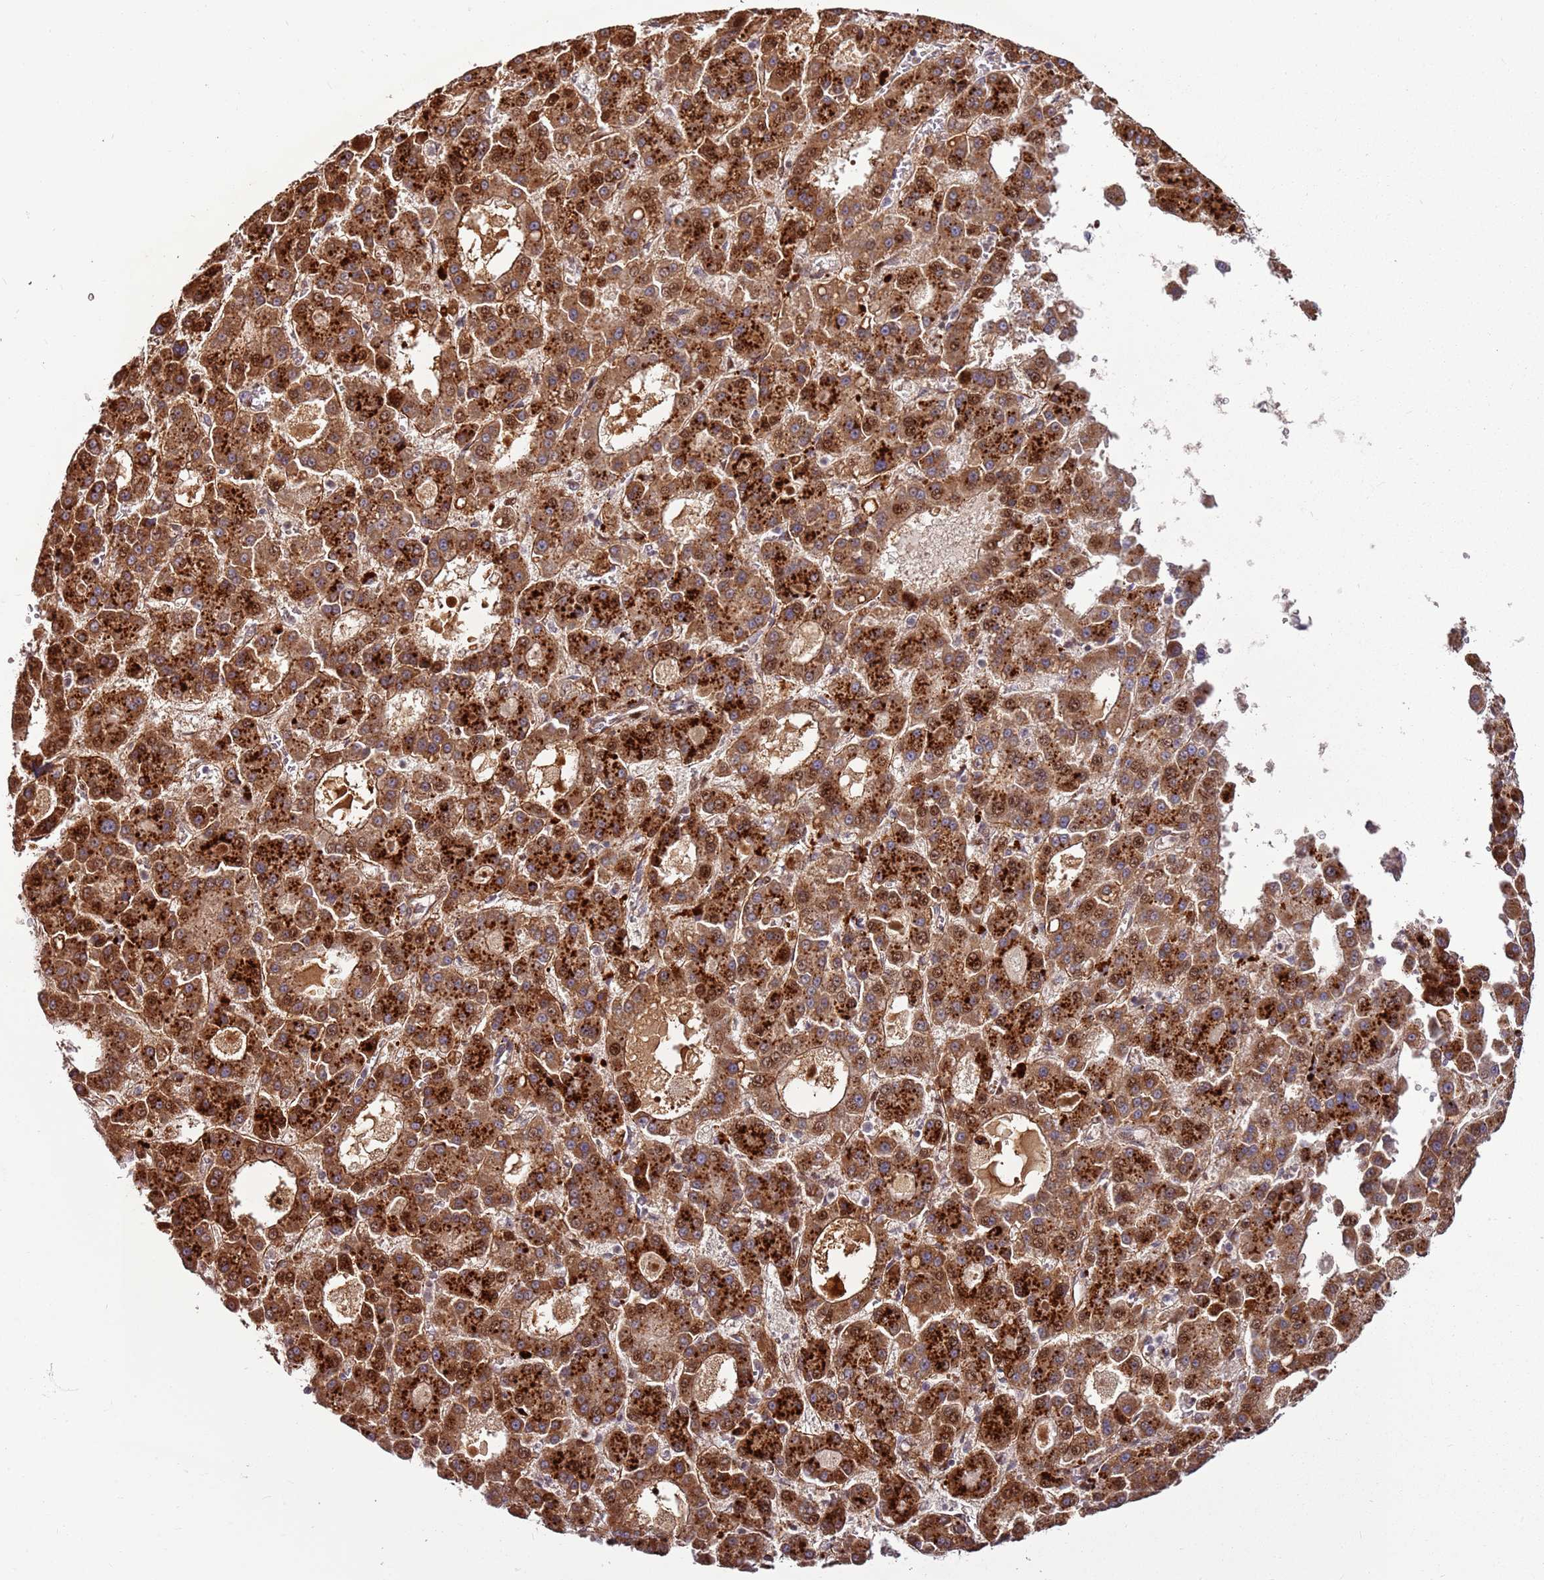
{"staining": {"intensity": "strong", "quantity": ">75%", "location": "cytoplasmic/membranous"}, "tissue": "liver cancer", "cell_type": "Tumor cells", "image_type": "cancer", "snomed": [{"axis": "morphology", "description": "Carcinoma, Hepatocellular, NOS"}, {"axis": "topography", "description": "Liver"}], "caption": "Liver cancer stained with a brown dye displays strong cytoplasmic/membranous positive positivity in approximately >75% of tumor cells.", "gene": "RHBDL1", "patient": {"sex": "male", "age": 70}}